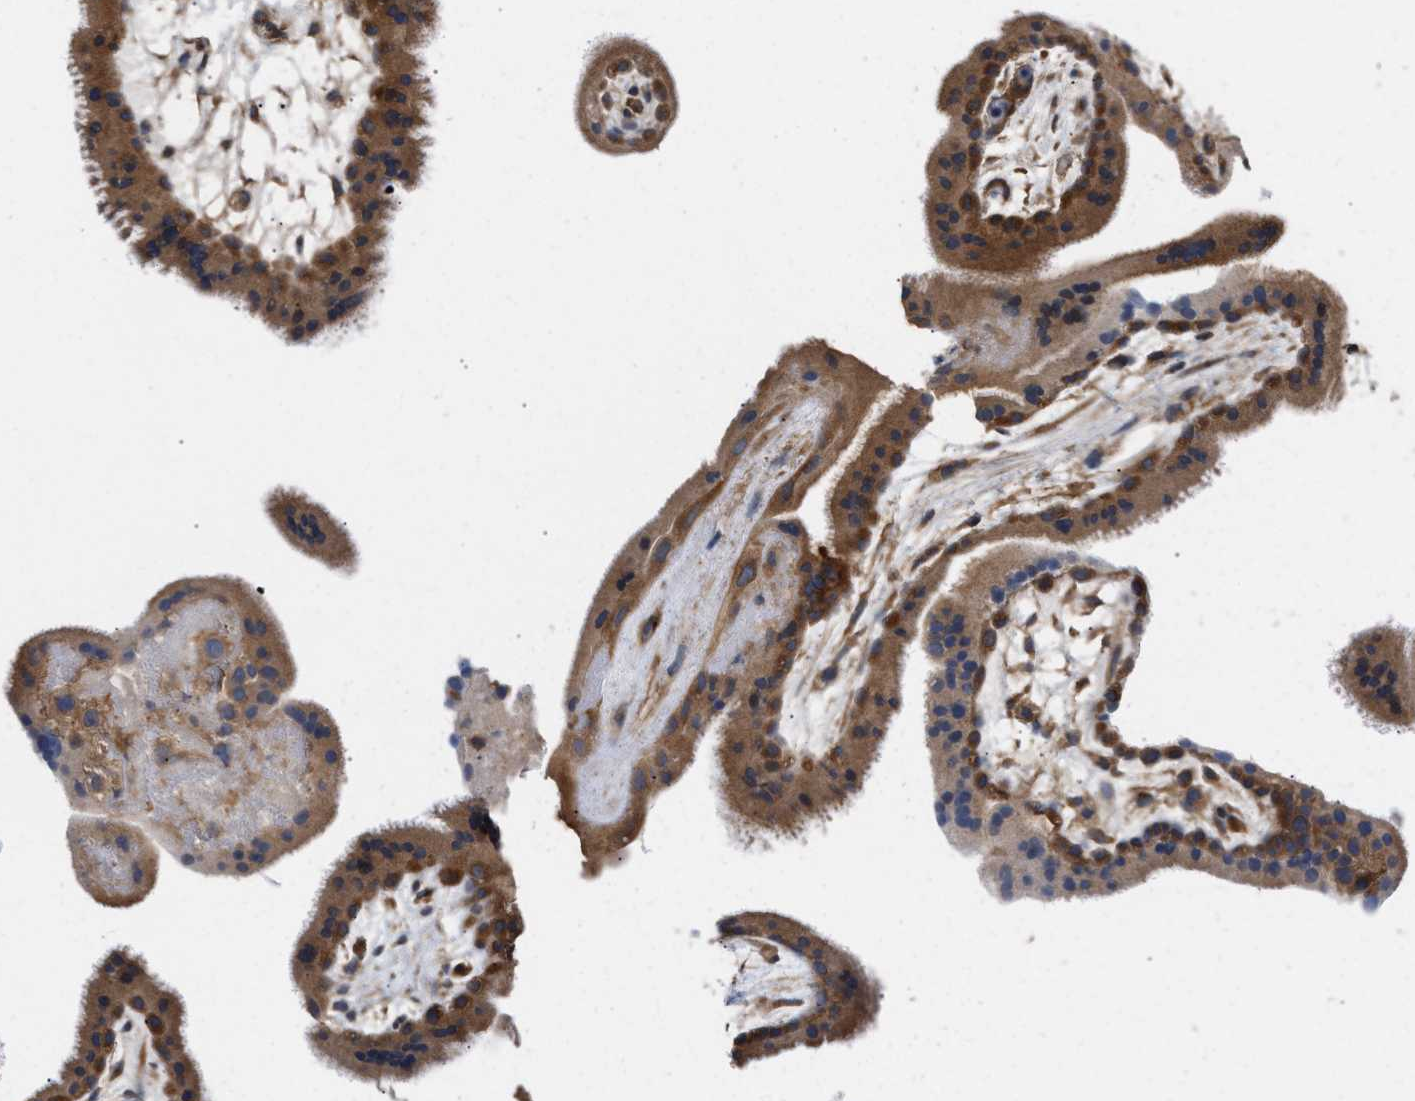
{"staining": {"intensity": "strong", "quantity": ">75%", "location": "cytoplasmic/membranous"}, "tissue": "placenta", "cell_type": "Trophoblastic cells", "image_type": "normal", "snomed": [{"axis": "morphology", "description": "Normal tissue, NOS"}, {"axis": "topography", "description": "Placenta"}], "caption": "Immunohistochemistry (DAB) staining of normal human placenta displays strong cytoplasmic/membranous protein expression in about >75% of trophoblastic cells.", "gene": "LAPTM4B", "patient": {"sex": "female", "age": 19}}